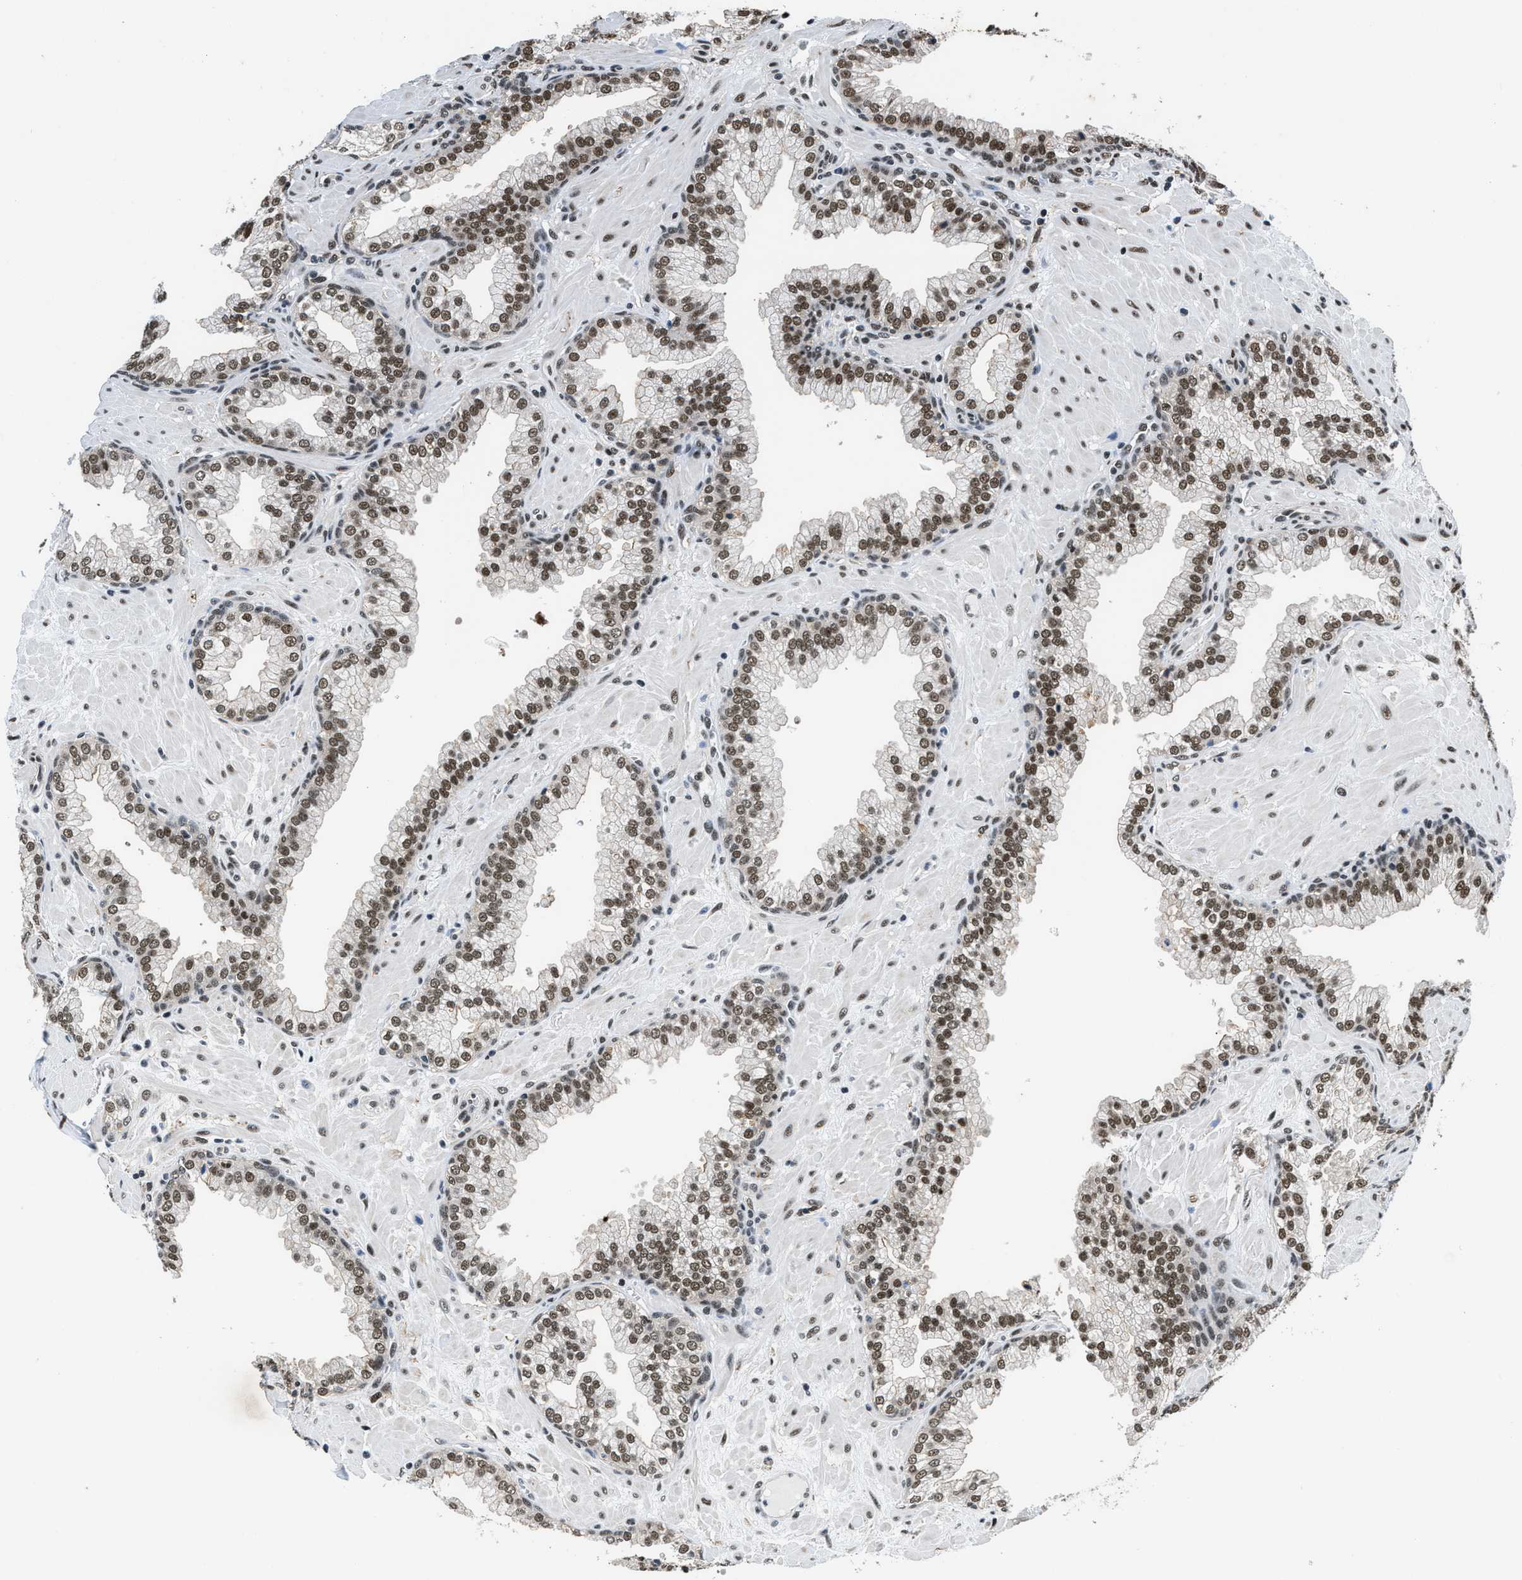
{"staining": {"intensity": "strong", "quantity": "25%-75%", "location": "nuclear"}, "tissue": "prostate", "cell_type": "Glandular cells", "image_type": "normal", "snomed": [{"axis": "morphology", "description": "Normal tissue, NOS"}, {"axis": "morphology", "description": "Urothelial carcinoma, Low grade"}, {"axis": "topography", "description": "Urinary bladder"}, {"axis": "topography", "description": "Prostate"}], "caption": "Immunohistochemical staining of normal prostate shows high levels of strong nuclear positivity in approximately 25%-75% of glandular cells. (brown staining indicates protein expression, while blue staining denotes nuclei).", "gene": "HNRNPF", "patient": {"sex": "male", "age": 60}}